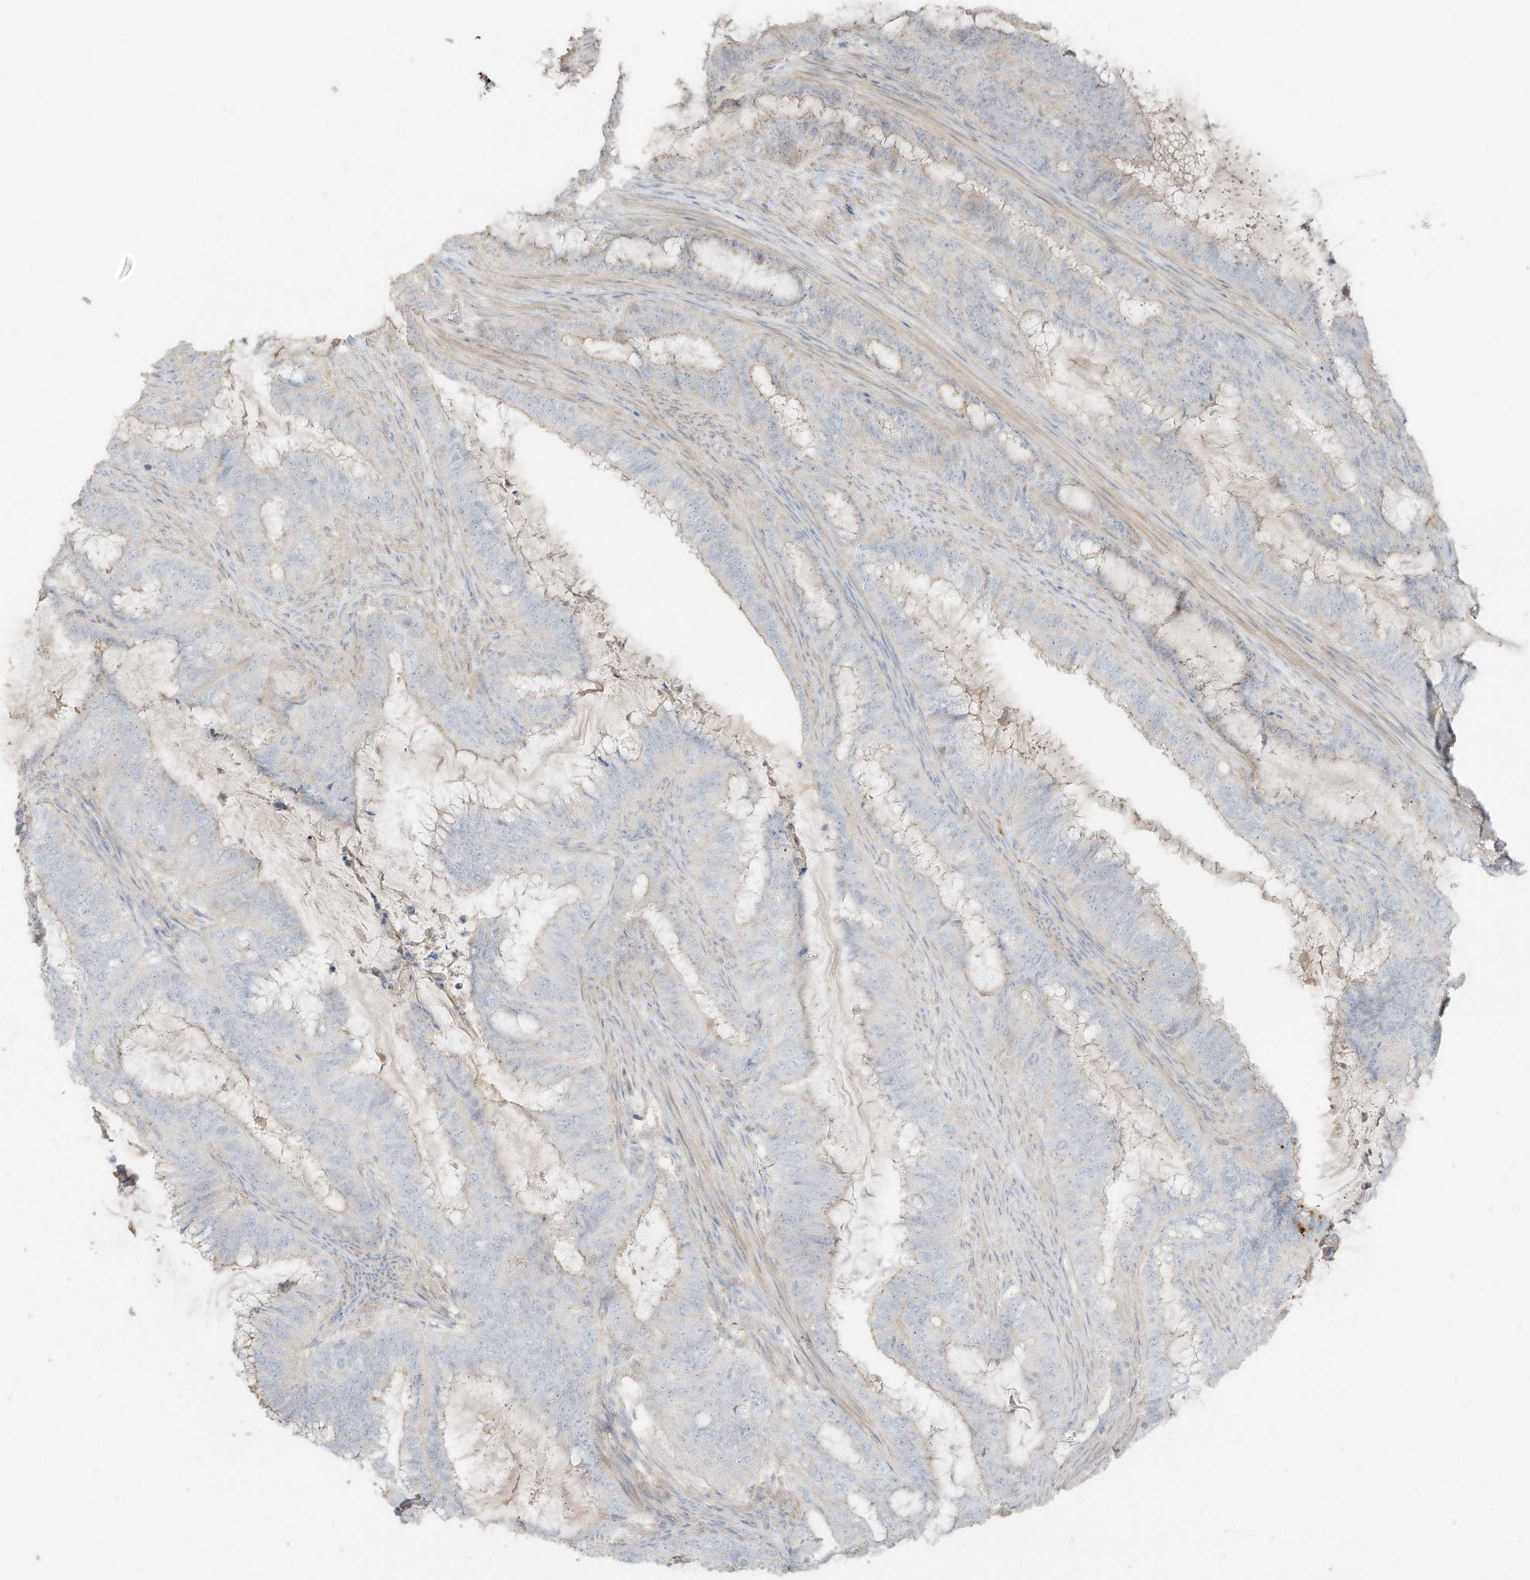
{"staining": {"intensity": "negative", "quantity": "none", "location": "none"}, "tissue": "endometrial cancer", "cell_type": "Tumor cells", "image_type": "cancer", "snomed": [{"axis": "morphology", "description": "Adenocarcinoma, NOS"}, {"axis": "topography", "description": "Endometrium"}], "caption": "Immunohistochemistry (IHC) histopathology image of neoplastic tissue: endometrial cancer stained with DAB (3,3'-diaminobenzidine) displays no significant protein staining in tumor cells.", "gene": "ZBTB41", "patient": {"sex": "female", "age": 51}}